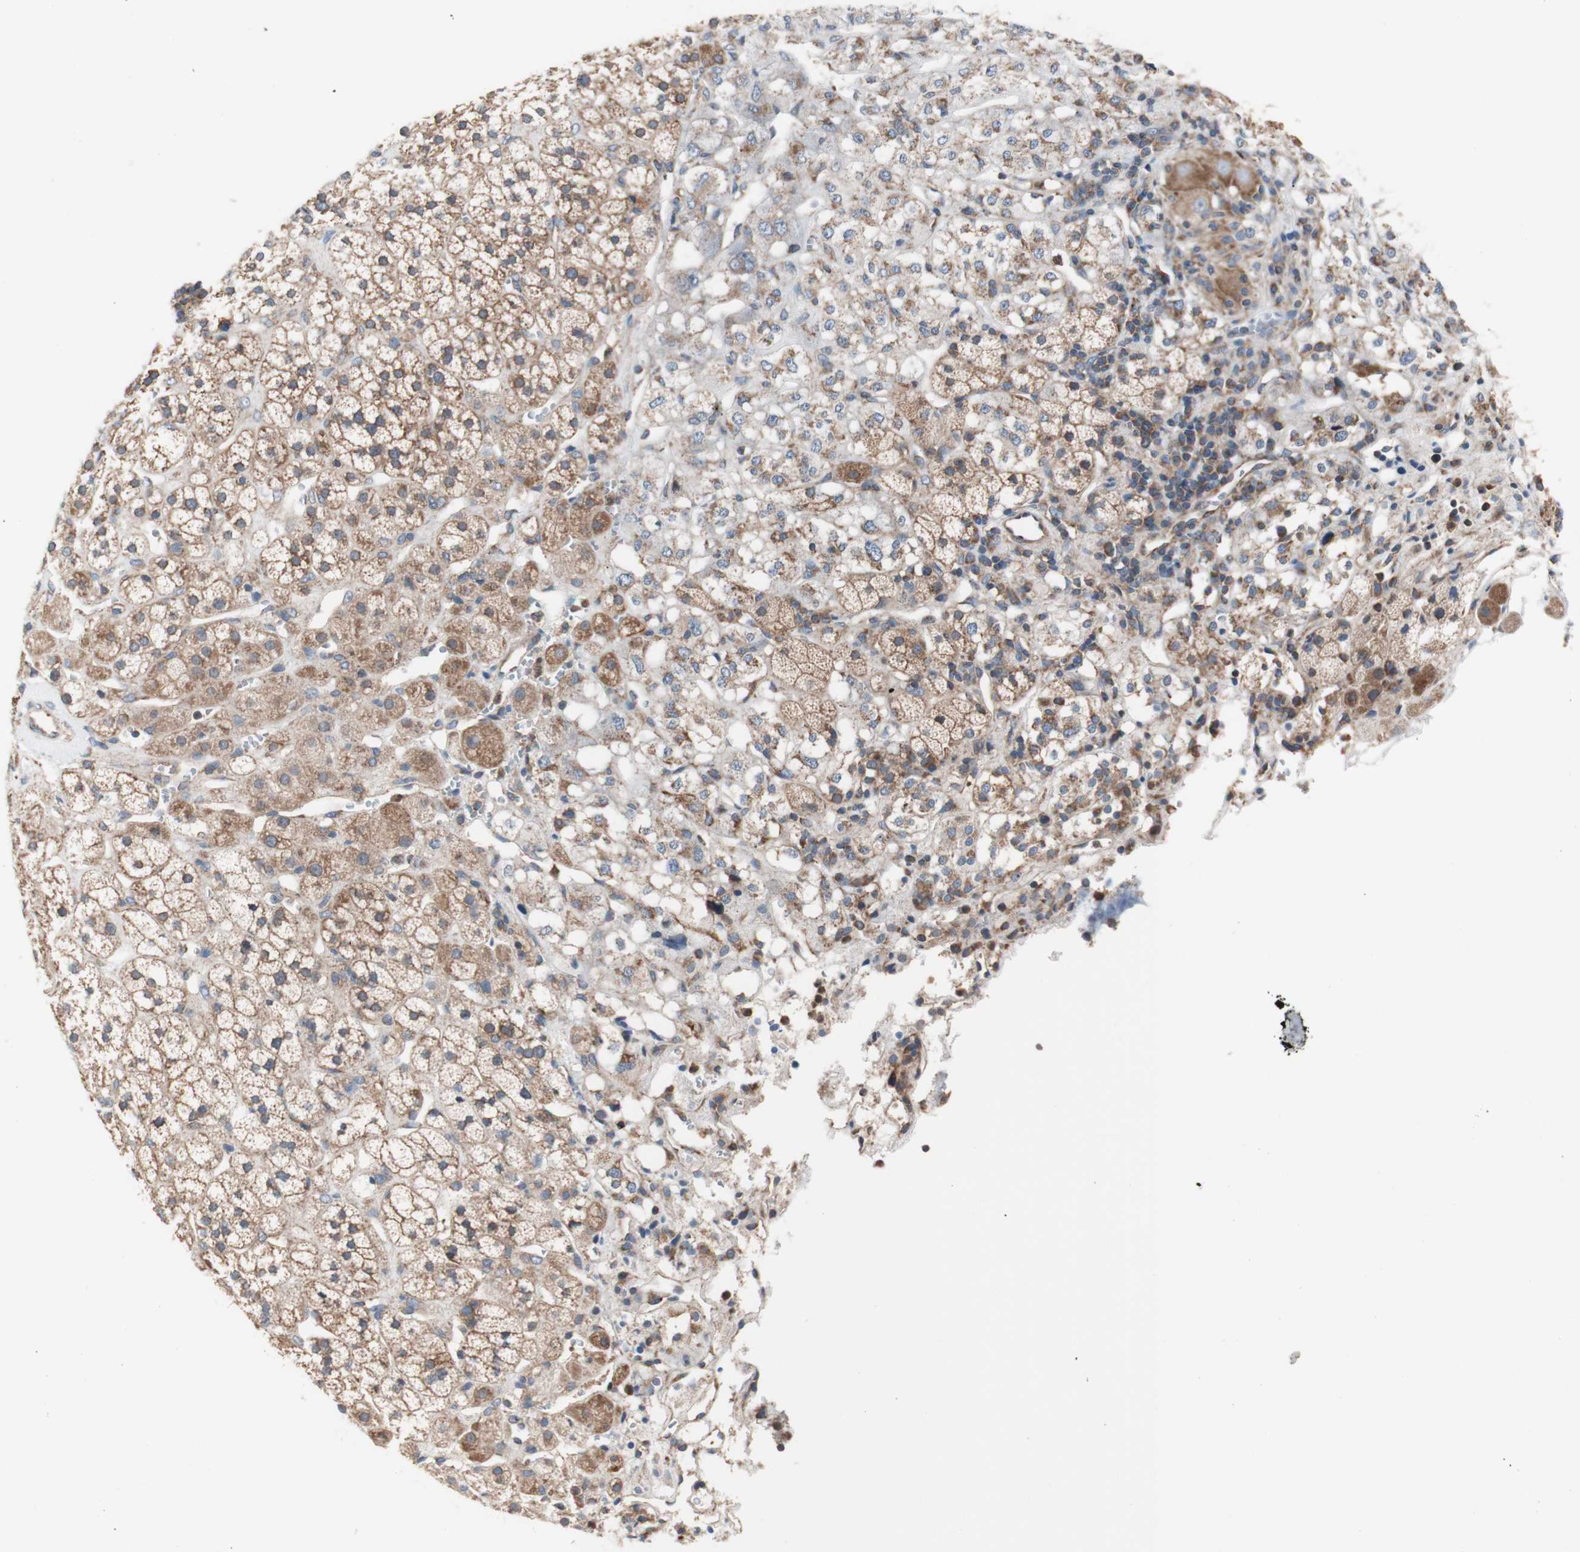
{"staining": {"intensity": "moderate", "quantity": ">75%", "location": "cytoplasmic/membranous"}, "tissue": "adrenal gland", "cell_type": "Glandular cells", "image_type": "normal", "snomed": [{"axis": "morphology", "description": "Normal tissue, NOS"}, {"axis": "topography", "description": "Adrenal gland"}], "caption": "Adrenal gland stained with immunohistochemistry (IHC) demonstrates moderate cytoplasmic/membranous positivity in about >75% of glandular cells. (Brightfield microscopy of DAB IHC at high magnification).", "gene": "FMR1", "patient": {"sex": "male", "age": 56}}